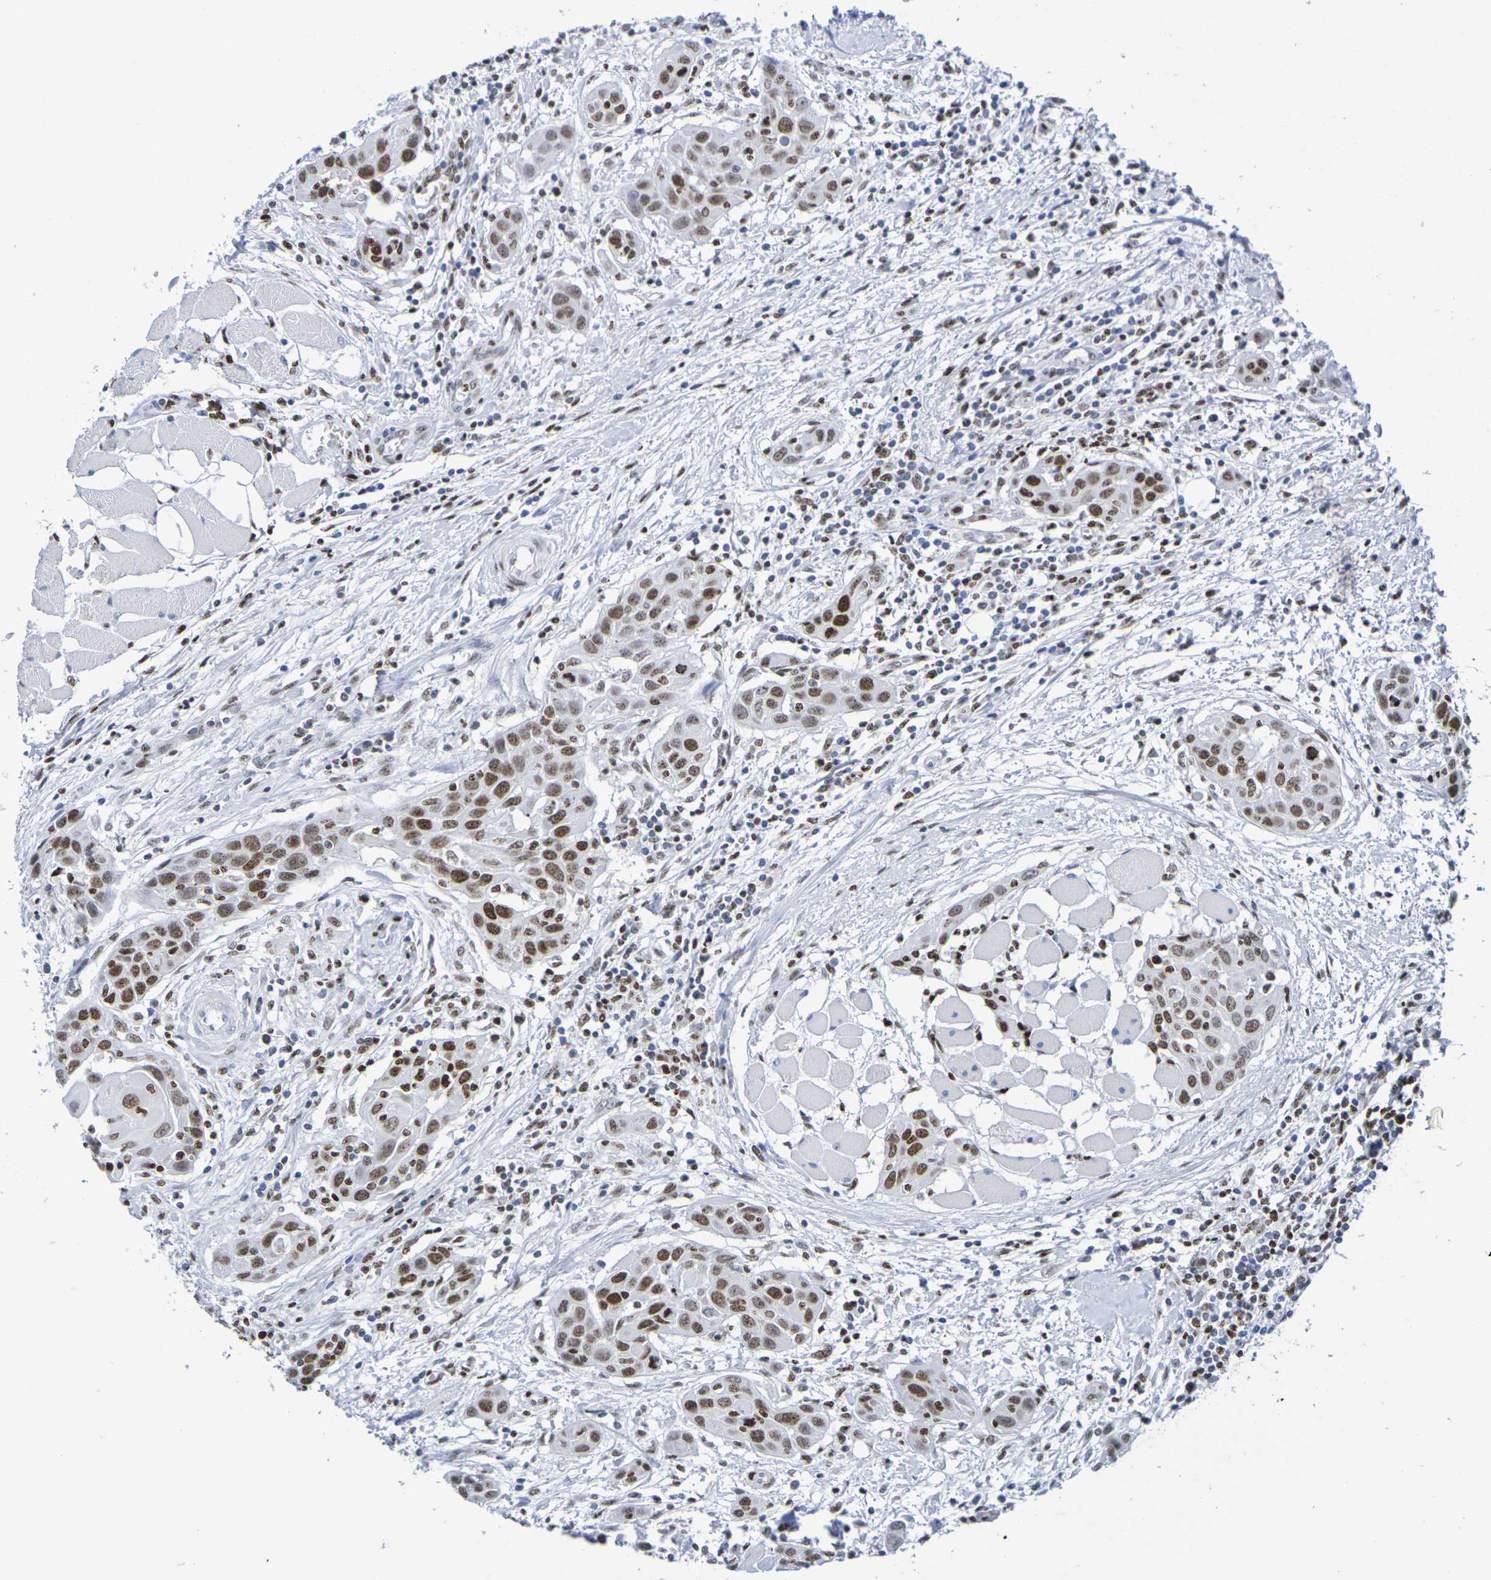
{"staining": {"intensity": "moderate", "quantity": ">75%", "location": "nuclear"}, "tissue": "head and neck cancer", "cell_type": "Tumor cells", "image_type": "cancer", "snomed": [{"axis": "morphology", "description": "Squamous cell carcinoma, NOS"}, {"axis": "topography", "description": "Oral tissue"}, {"axis": "topography", "description": "Head-Neck"}], "caption": "Immunohistochemical staining of human head and neck squamous cell carcinoma displays moderate nuclear protein positivity in approximately >75% of tumor cells.", "gene": "H1-5", "patient": {"sex": "female", "age": 50}}